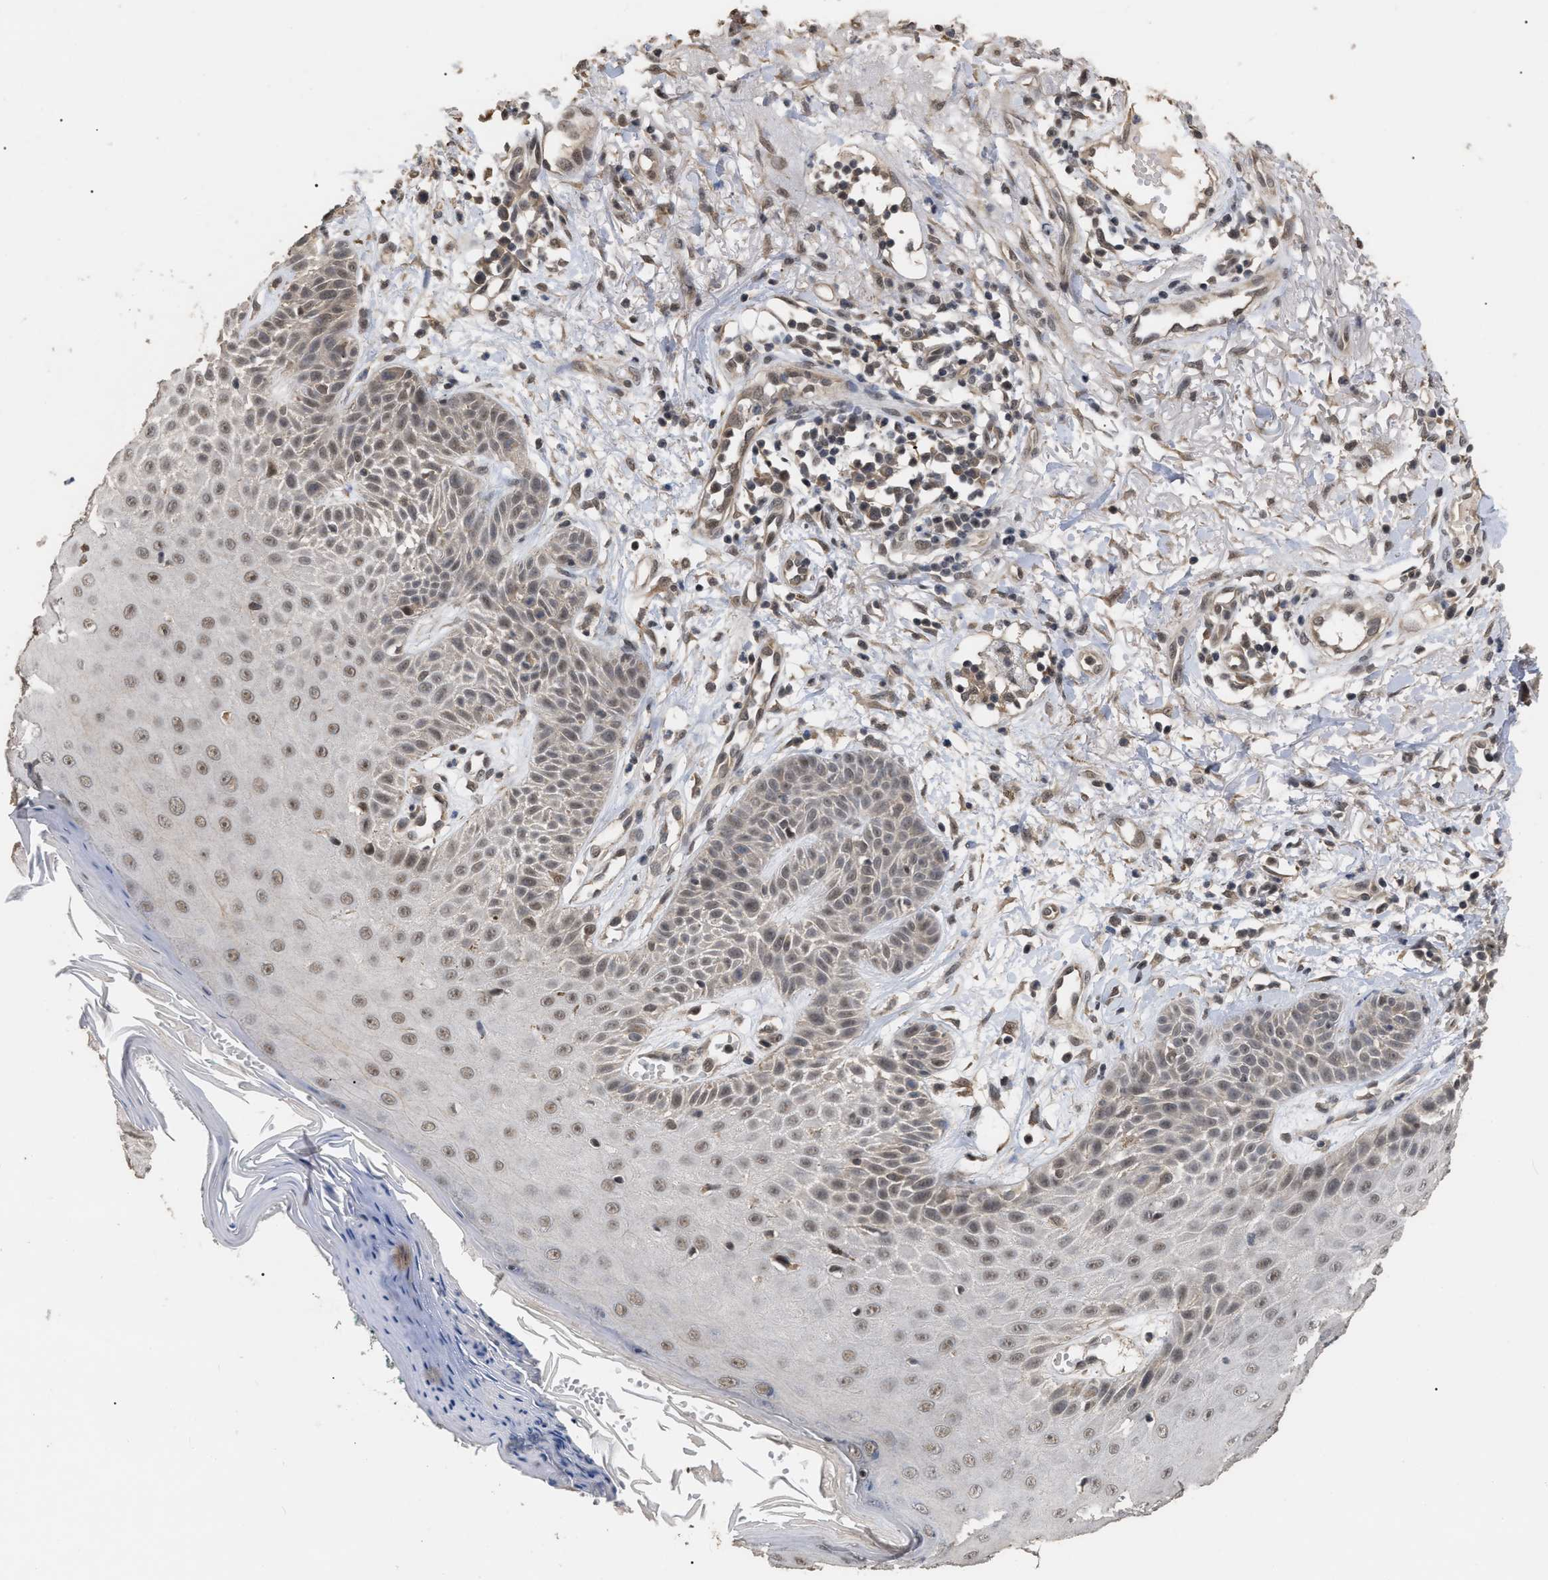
{"staining": {"intensity": "weak", "quantity": "25%-75%", "location": "nuclear"}, "tissue": "skin cancer", "cell_type": "Tumor cells", "image_type": "cancer", "snomed": [{"axis": "morphology", "description": "Normal tissue, NOS"}, {"axis": "morphology", "description": "Basal cell carcinoma"}, {"axis": "topography", "description": "Skin"}], "caption": "This is a micrograph of immunohistochemistry (IHC) staining of skin cancer (basal cell carcinoma), which shows weak staining in the nuclear of tumor cells.", "gene": "JAZF1", "patient": {"sex": "male", "age": 79}}